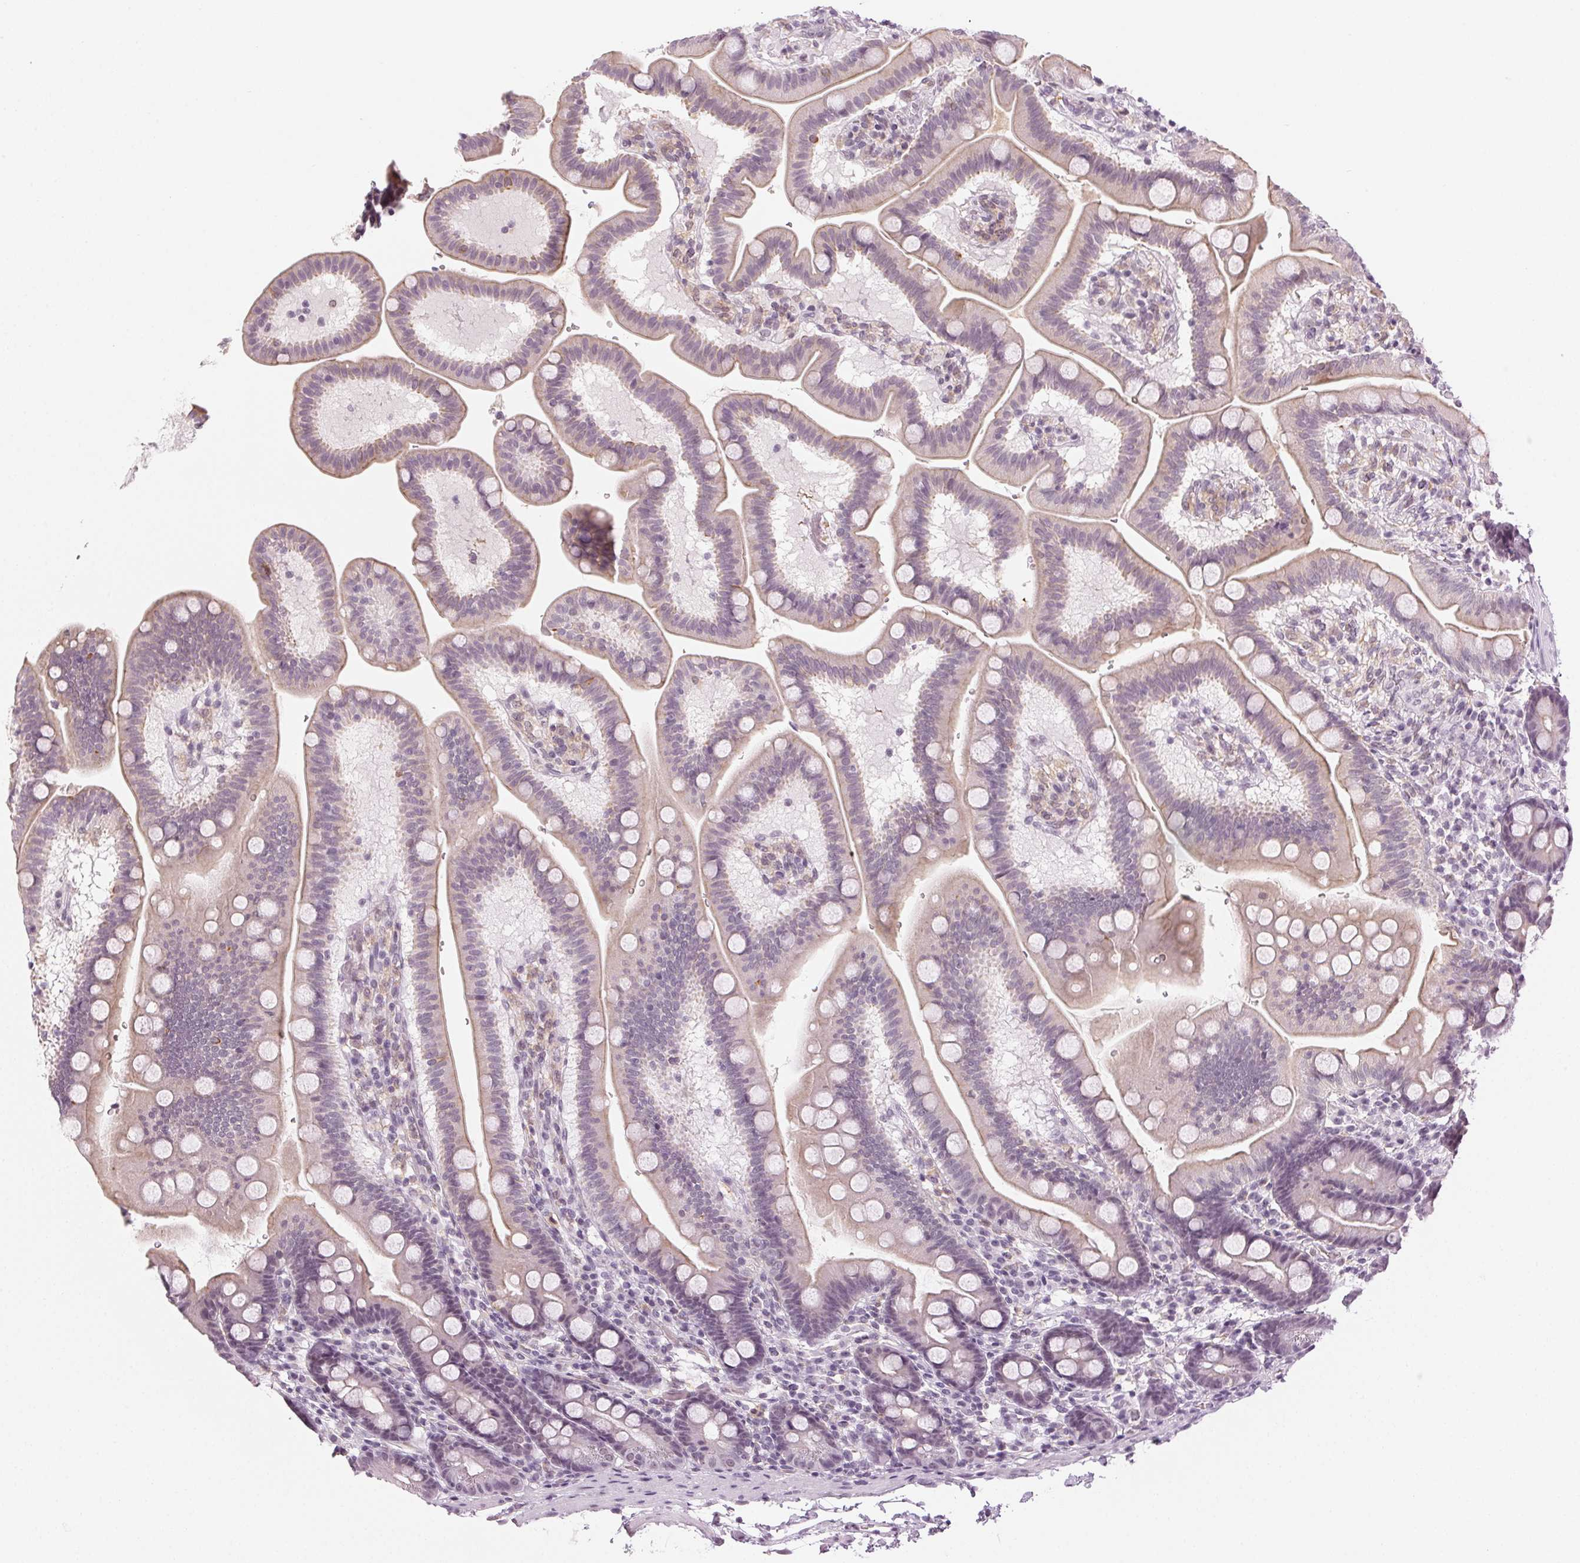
{"staining": {"intensity": "weak", "quantity": "25%-75%", "location": "cytoplasmic/membranous"}, "tissue": "duodenum", "cell_type": "Glandular cells", "image_type": "normal", "snomed": [{"axis": "morphology", "description": "Normal tissue, NOS"}, {"axis": "topography", "description": "Duodenum"}], "caption": "About 25%-75% of glandular cells in benign duodenum show weak cytoplasmic/membranous protein staining as visualized by brown immunohistochemical staining.", "gene": "AIF1L", "patient": {"sex": "male", "age": 59}}